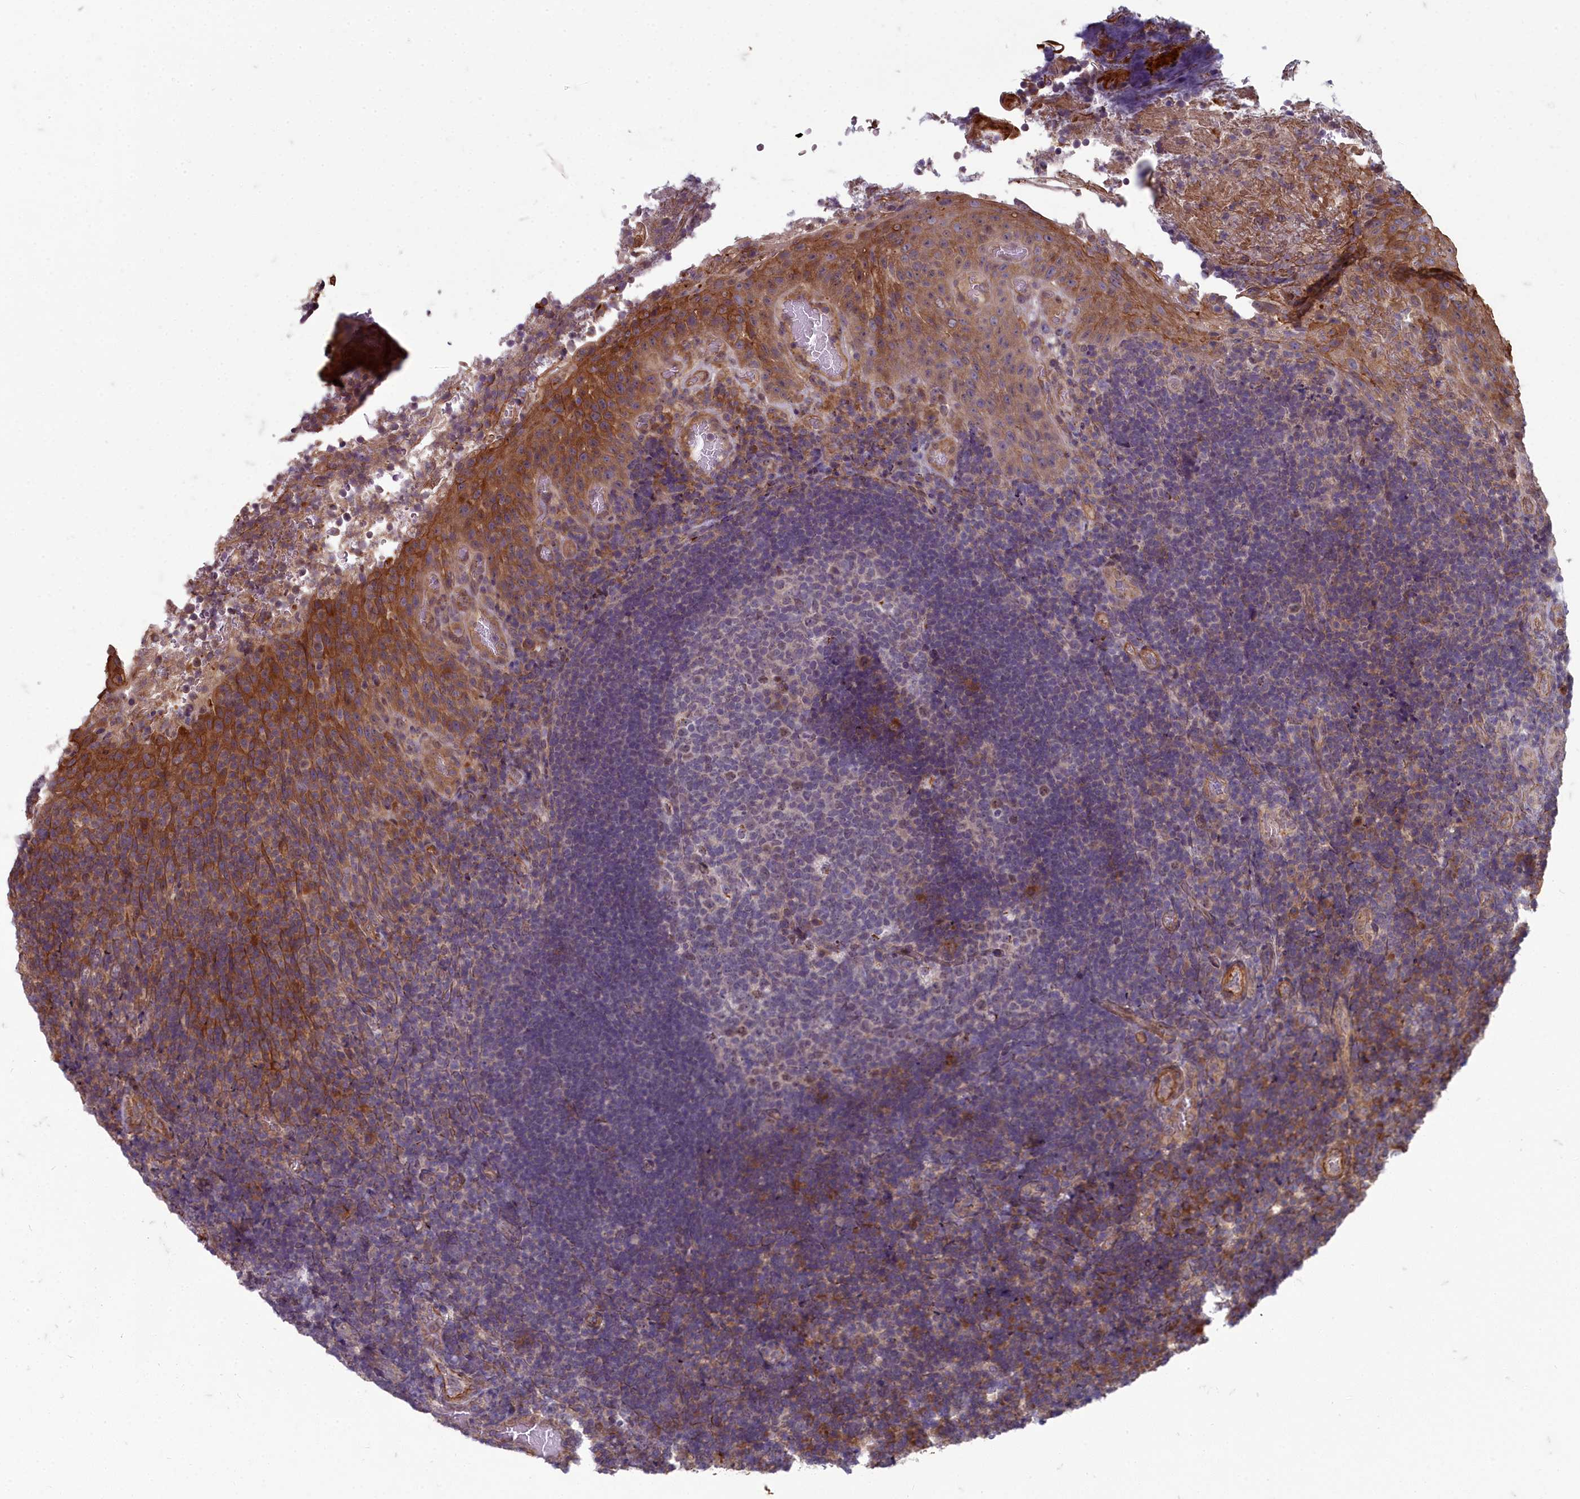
{"staining": {"intensity": "weak", "quantity": "<25%", "location": "nuclear"}, "tissue": "tonsil", "cell_type": "Germinal center cells", "image_type": "normal", "snomed": [{"axis": "morphology", "description": "Normal tissue, NOS"}, {"axis": "topography", "description": "Tonsil"}], "caption": "DAB immunohistochemical staining of benign tonsil demonstrates no significant expression in germinal center cells. (Brightfield microscopy of DAB immunohistochemistry (IHC) at high magnification).", "gene": "ZNF626", "patient": {"sex": "male", "age": 17}}